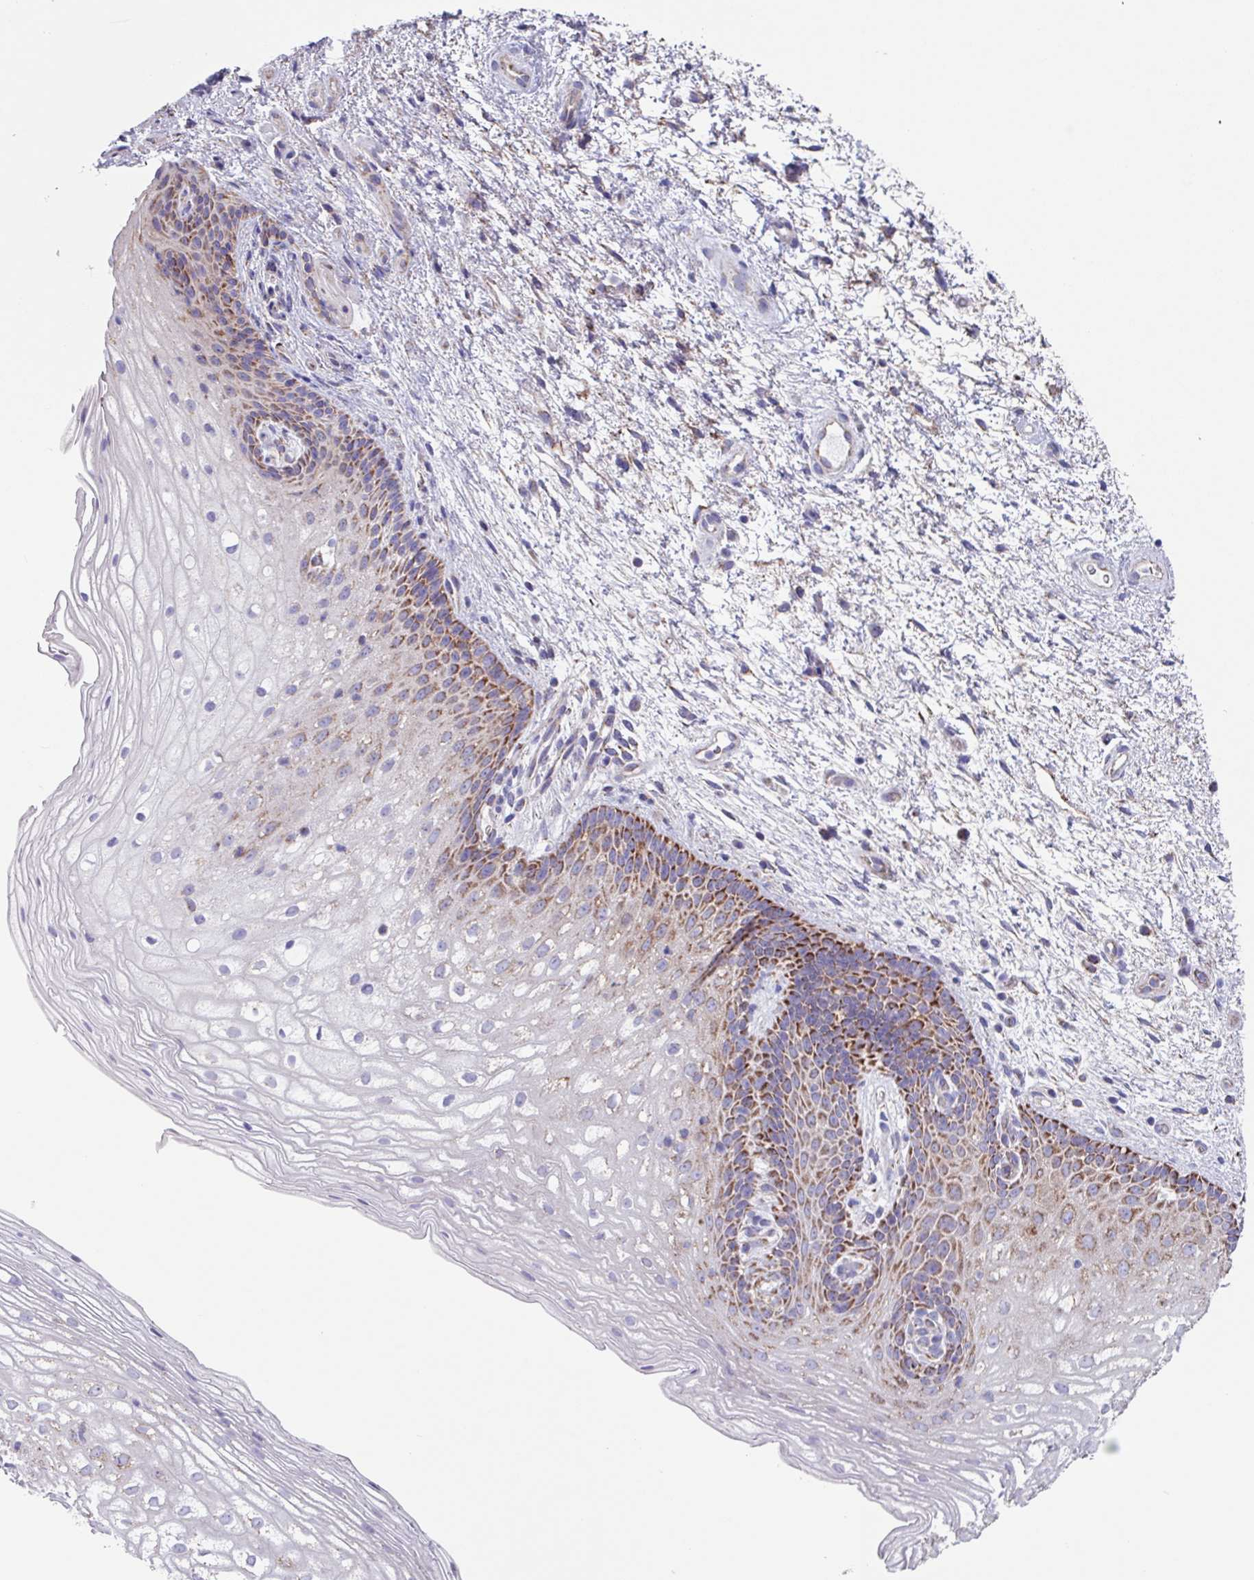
{"staining": {"intensity": "moderate", "quantity": "25%-75%", "location": "cytoplasmic/membranous"}, "tissue": "vagina", "cell_type": "Squamous epithelial cells", "image_type": "normal", "snomed": [{"axis": "morphology", "description": "Normal tissue, NOS"}, {"axis": "topography", "description": "Vagina"}], "caption": "An image of vagina stained for a protein demonstrates moderate cytoplasmic/membranous brown staining in squamous epithelial cells.", "gene": "OTULIN", "patient": {"sex": "female", "age": 47}}